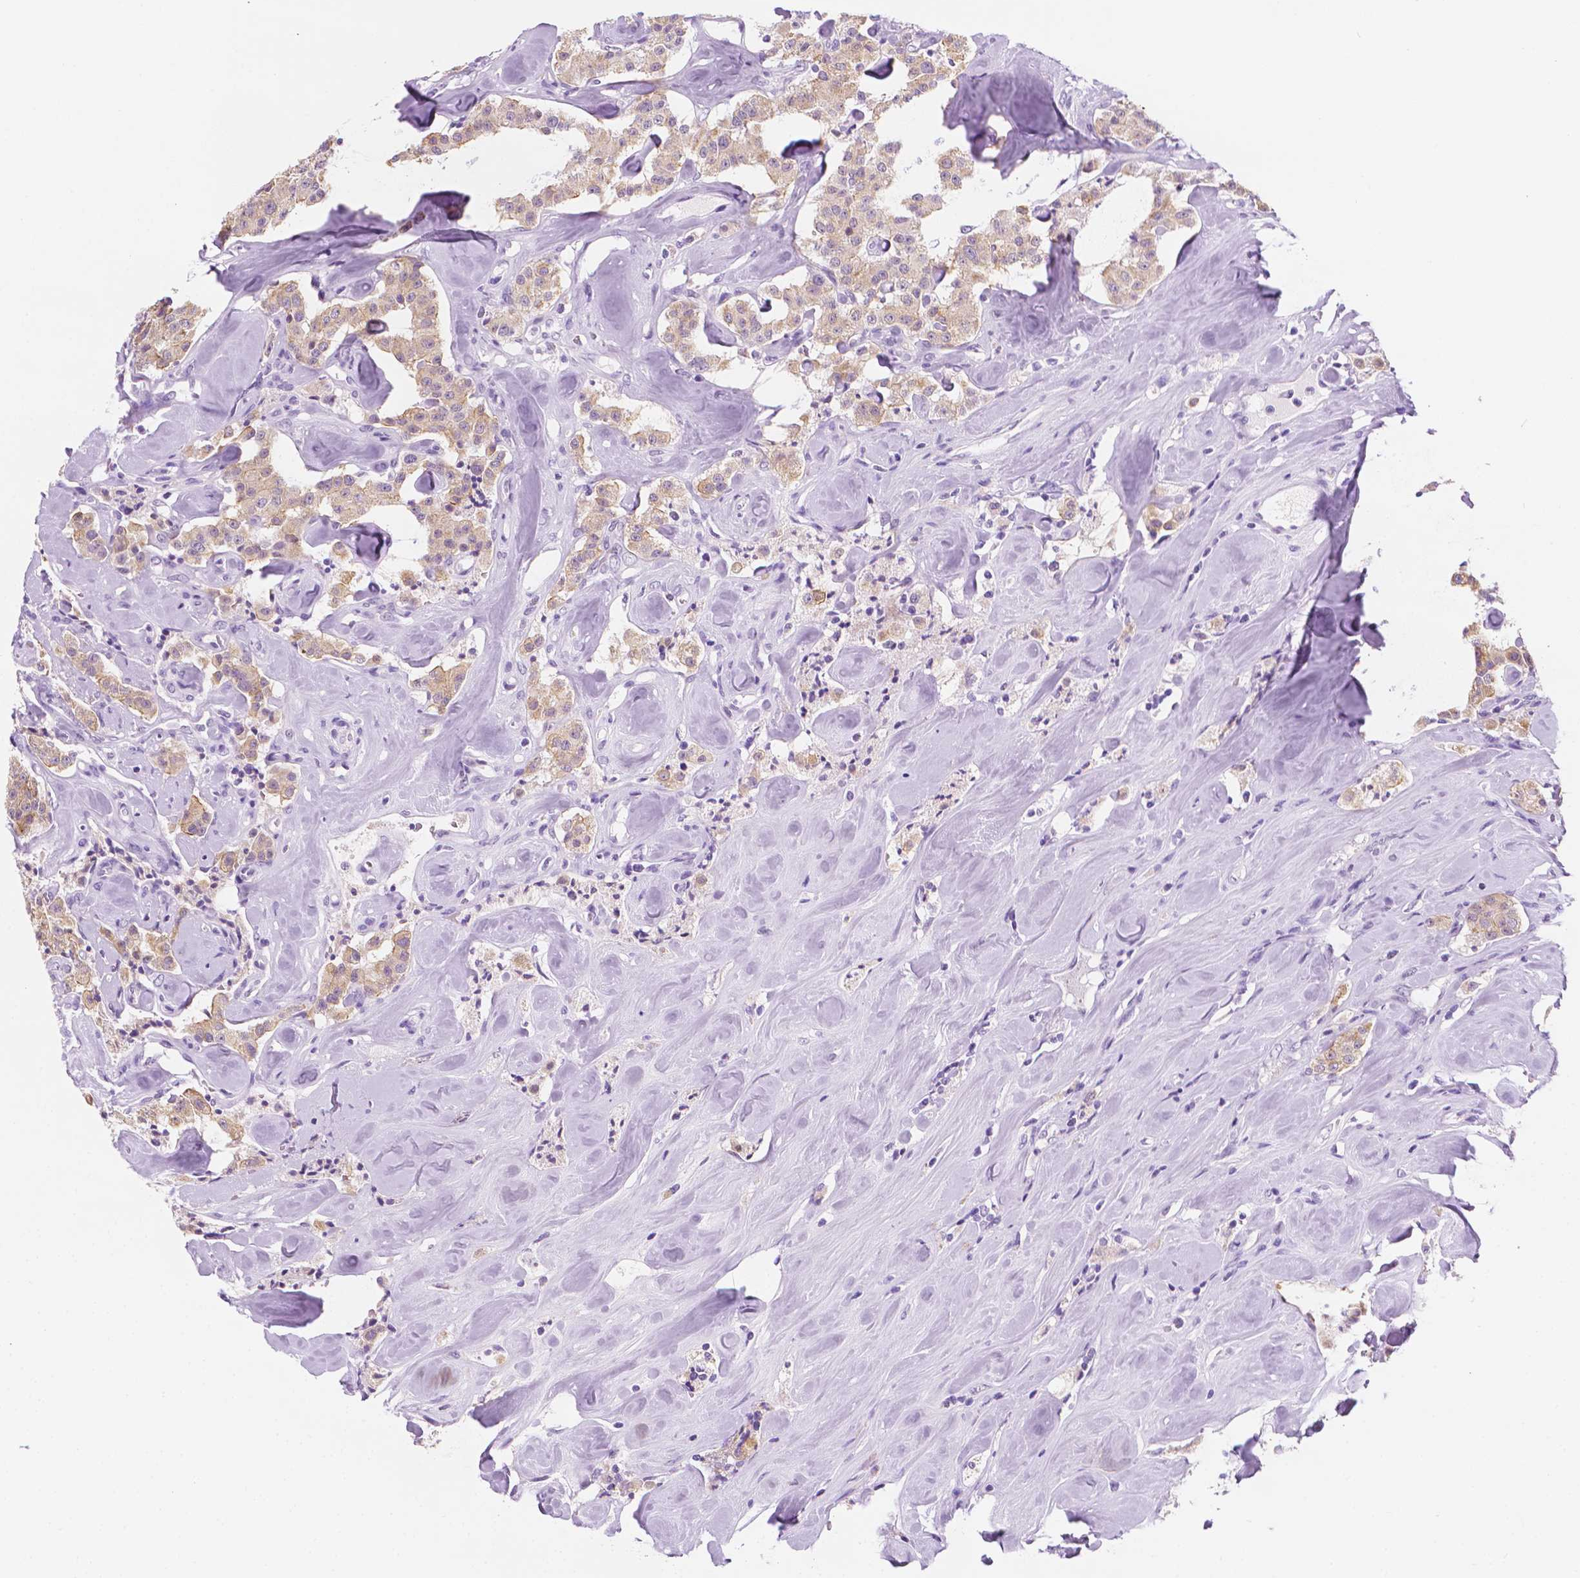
{"staining": {"intensity": "weak", "quantity": "25%-75%", "location": "cytoplasmic/membranous"}, "tissue": "carcinoid", "cell_type": "Tumor cells", "image_type": "cancer", "snomed": [{"axis": "morphology", "description": "Carcinoid, malignant, NOS"}, {"axis": "topography", "description": "Pancreas"}], "caption": "A high-resolution histopathology image shows immunohistochemistry staining of carcinoid (malignant), which exhibits weak cytoplasmic/membranous positivity in approximately 25%-75% of tumor cells. (Stains: DAB (3,3'-diaminobenzidine) in brown, nuclei in blue, Microscopy: brightfield microscopy at high magnification).", "gene": "PPL", "patient": {"sex": "male", "age": 41}}